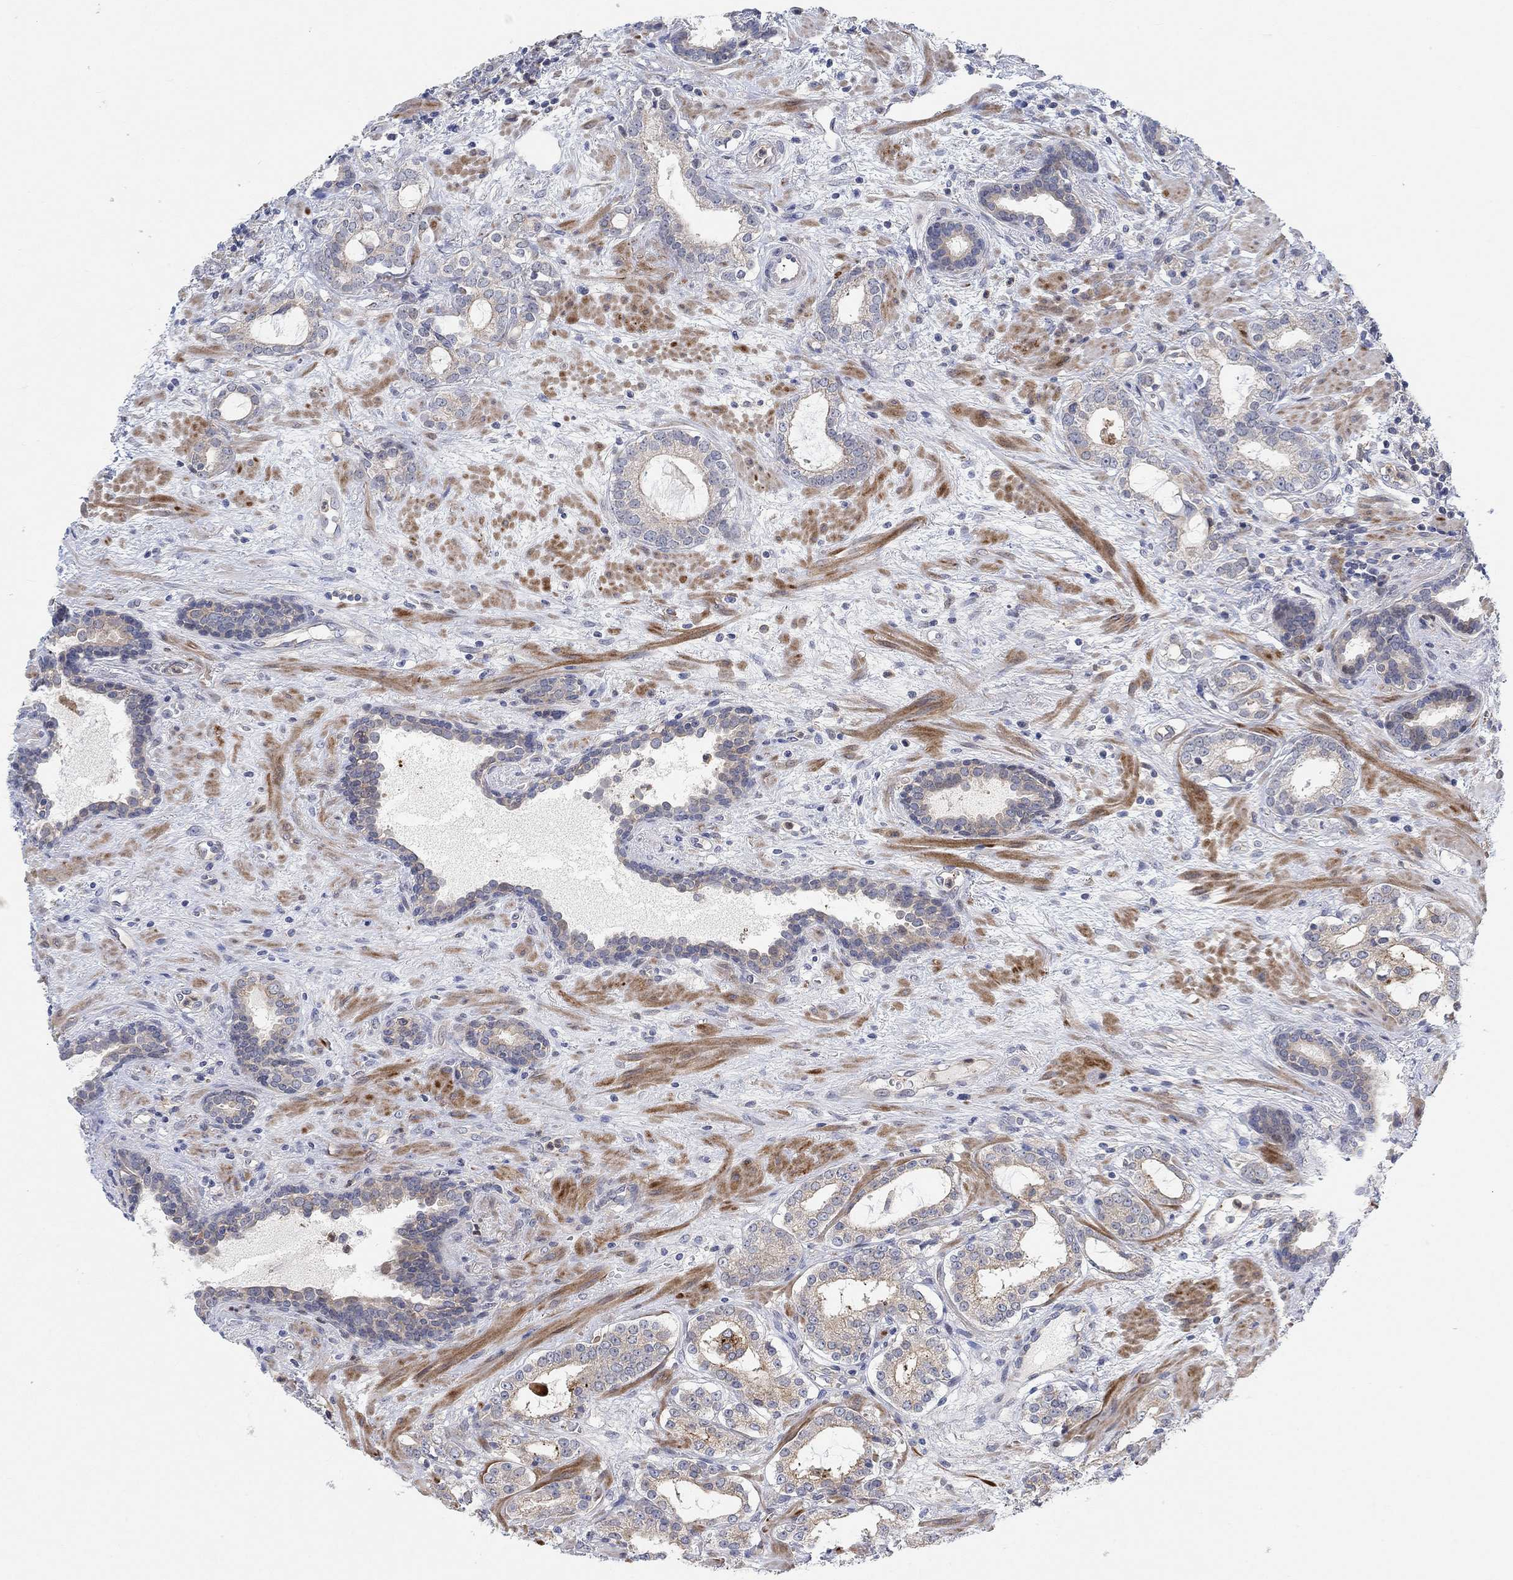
{"staining": {"intensity": "weak", "quantity": "<25%", "location": "cytoplasmic/membranous"}, "tissue": "prostate cancer", "cell_type": "Tumor cells", "image_type": "cancer", "snomed": [{"axis": "morphology", "description": "Adenocarcinoma, NOS"}, {"axis": "topography", "description": "Prostate"}], "caption": "Tumor cells are negative for brown protein staining in prostate adenocarcinoma. (Immunohistochemistry (ihc), brightfield microscopy, high magnification).", "gene": "PMFBP1", "patient": {"sex": "male", "age": 66}}